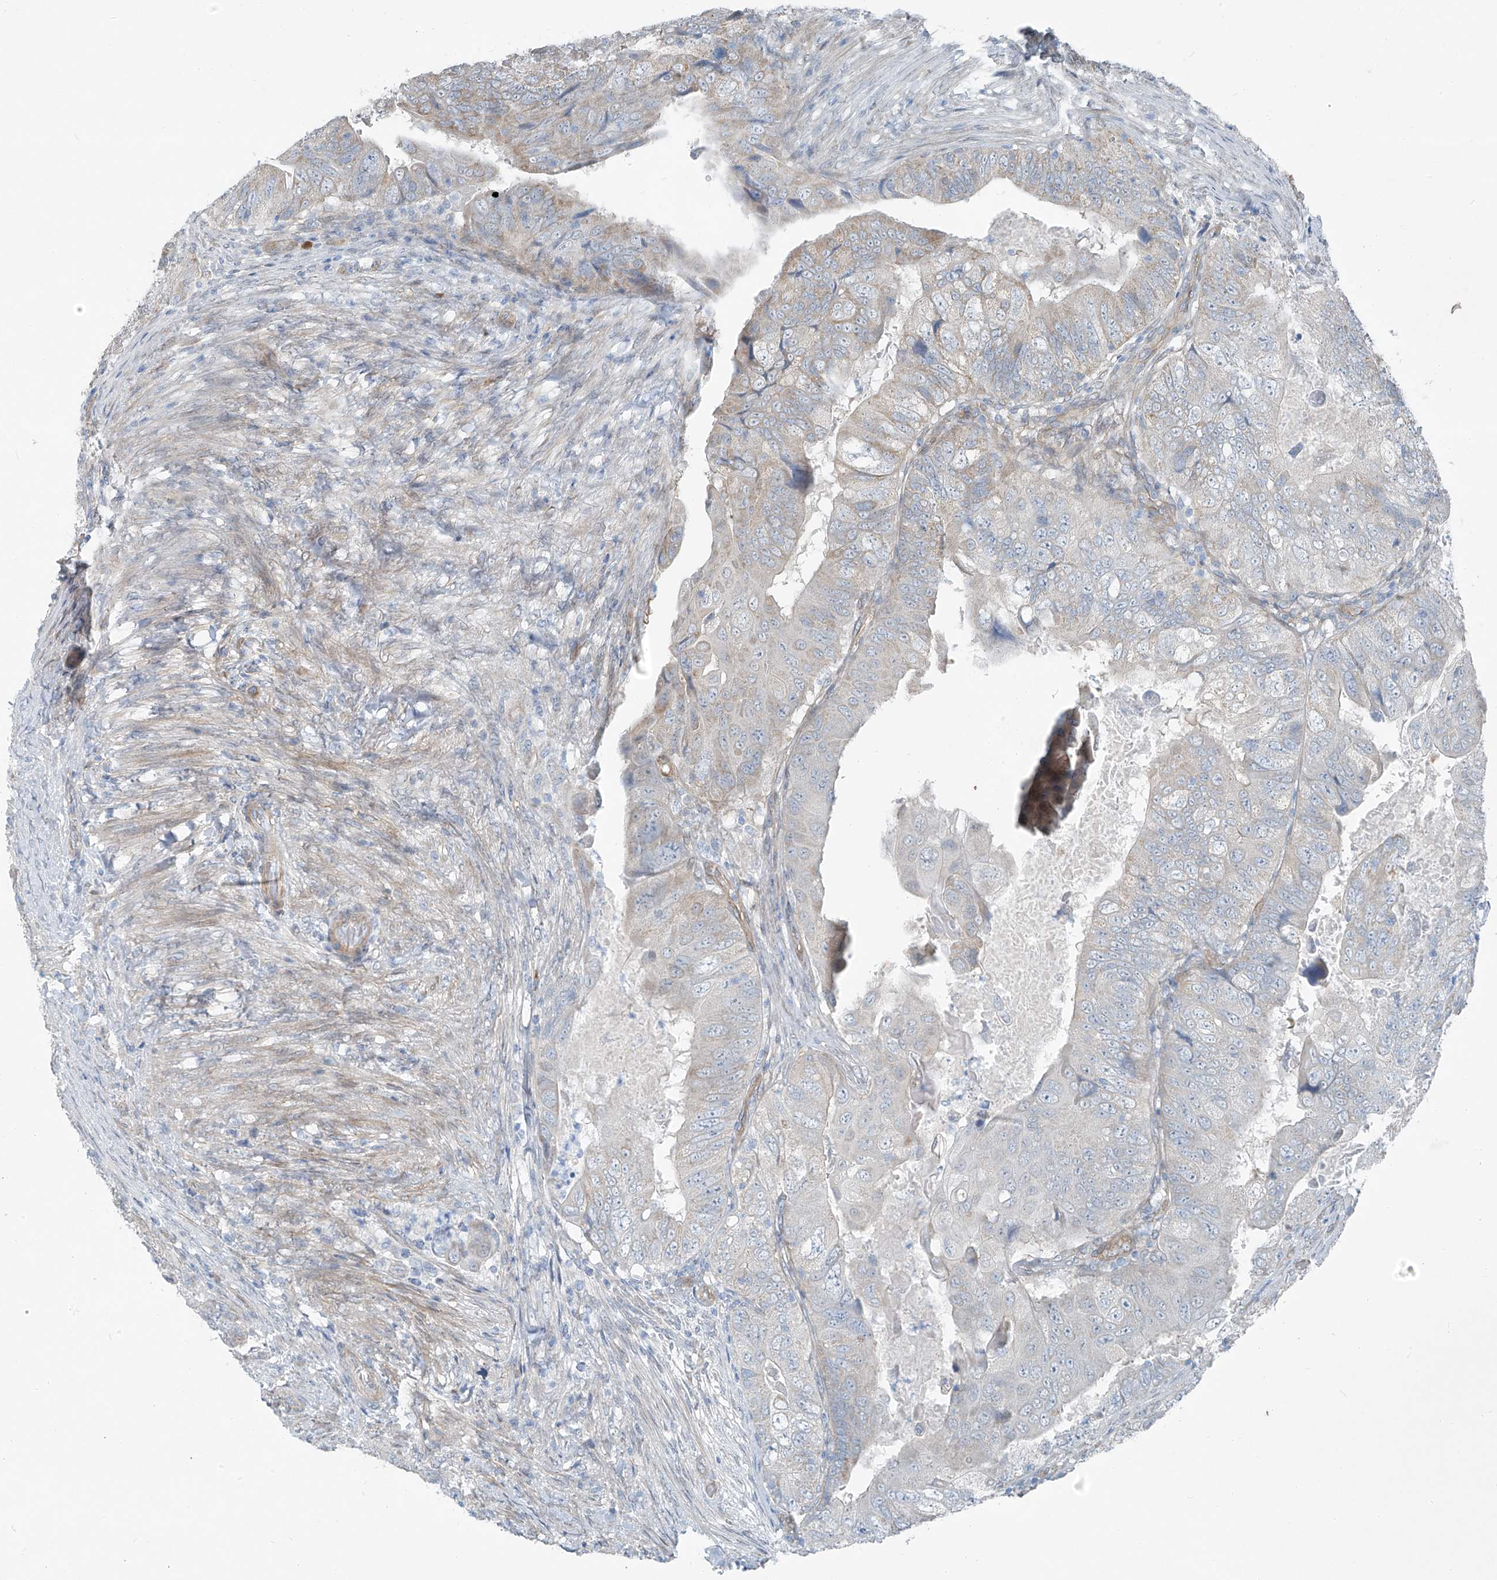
{"staining": {"intensity": "weak", "quantity": "<25%", "location": "cytoplasmic/membranous"}, "tissue": "colorectal cancer", "cell_type": "Tumor cells", "image_type": "cancer", "snomed": [{"axis": "morphology", "description": "Adenocarcinoma, NOS"}, {"axis": "topography", "description": "Rectum"}], "caption": "Immunohistochemistry of colorectal cancer demonstrates no staining in tumor cells.", "gene": "TNS2", "patient": {"sex": "male", "age": 63}}